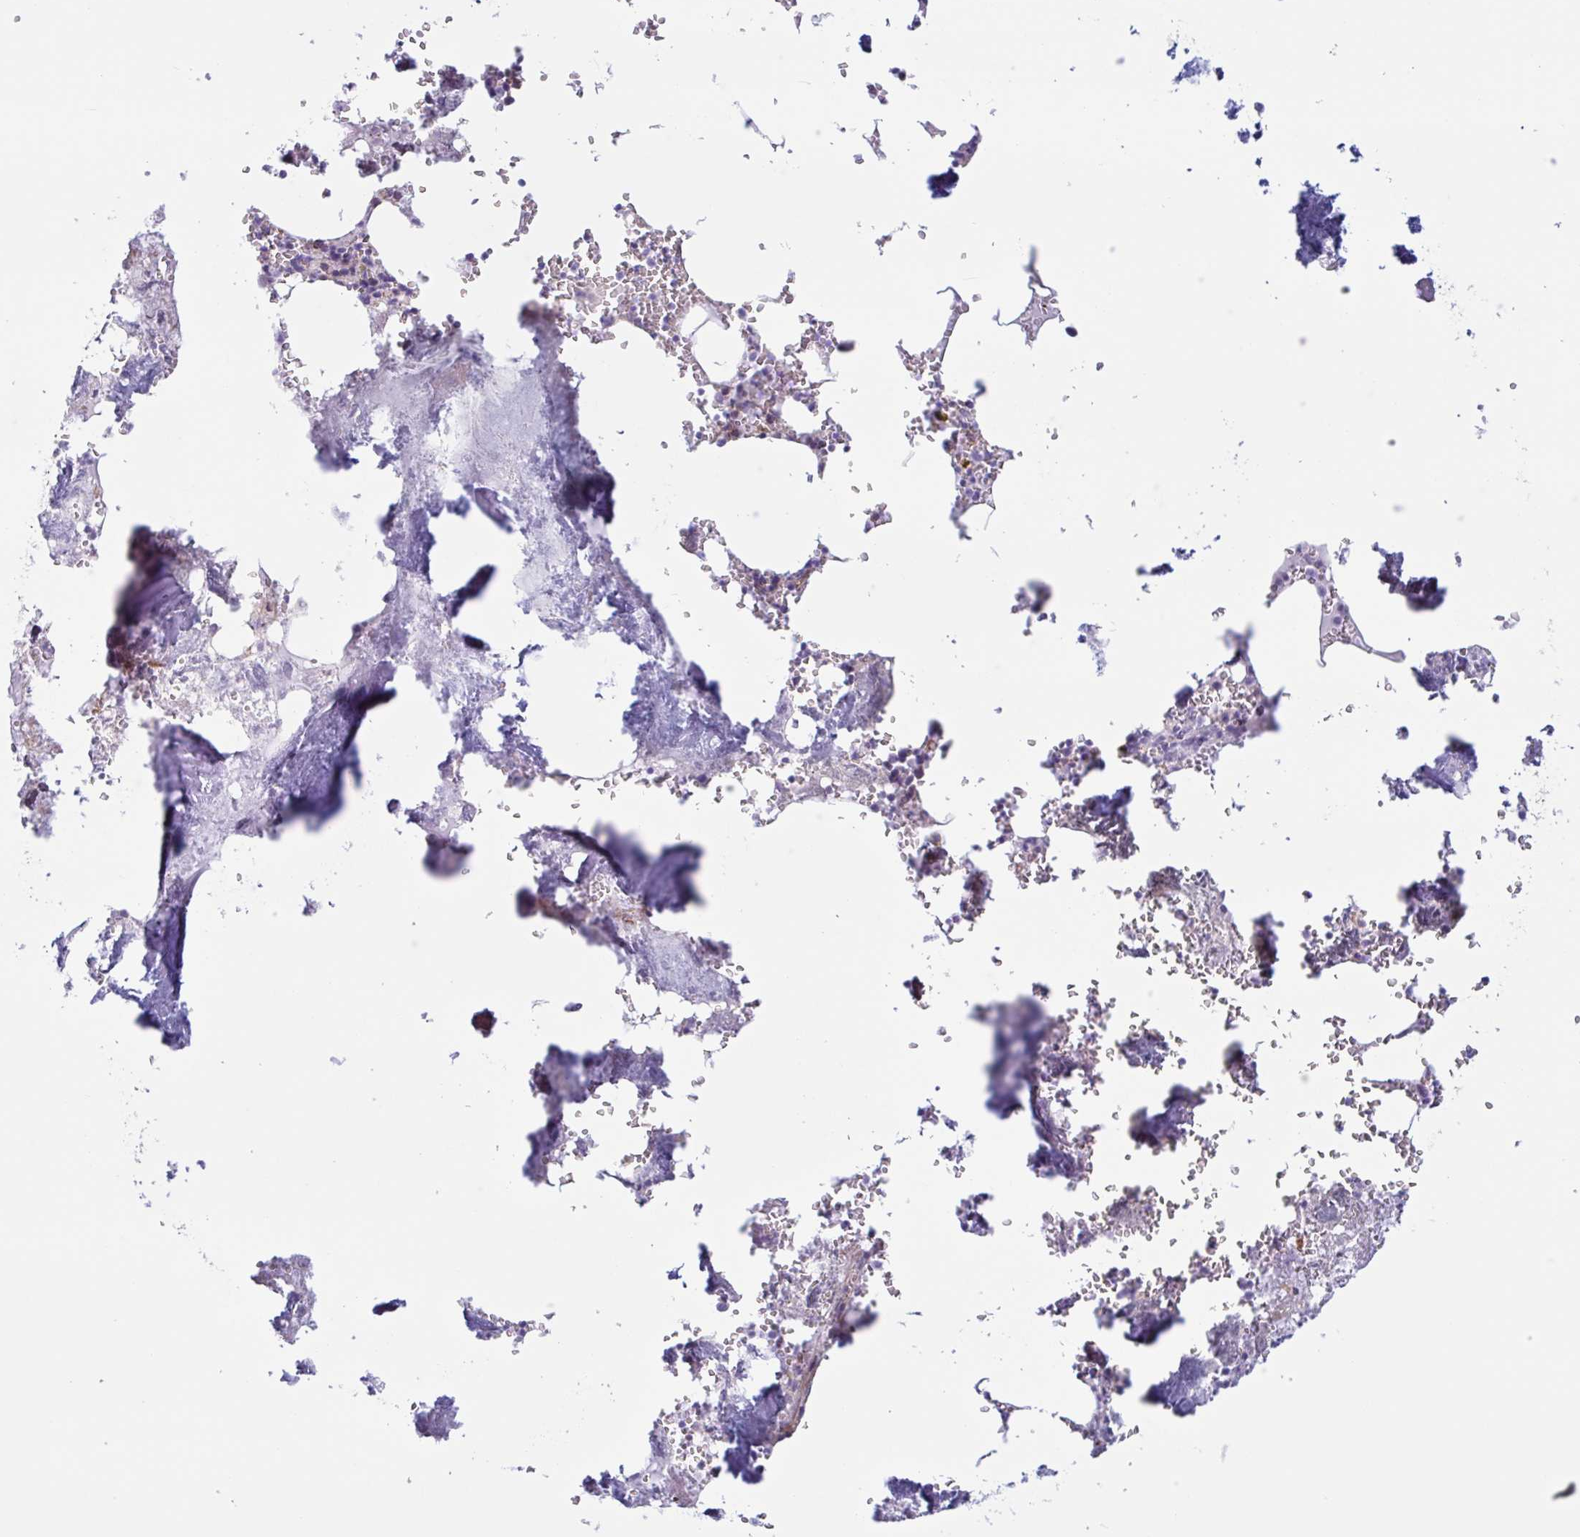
{"staining": {"intensity": "negative", "quantity": "none", "location": "none"}, "tissue": "bone marrow", "cell_type": "Hematopoietic cells", "image_type": "normal", "snomed": [{"axis": "morphology", "description": "Normal tissue, NOS"}, {"axis": "topography", "description": "Bone marrow"}], "caption": "The histopathology image displays no staining of hematopoietic cells in unremarkable bone marrow. (DAB (3,3'-diaminobenzidine) IHC, high magnification).", "gene": "MYH10", "patient": {"sex": "male", "age": 54}}